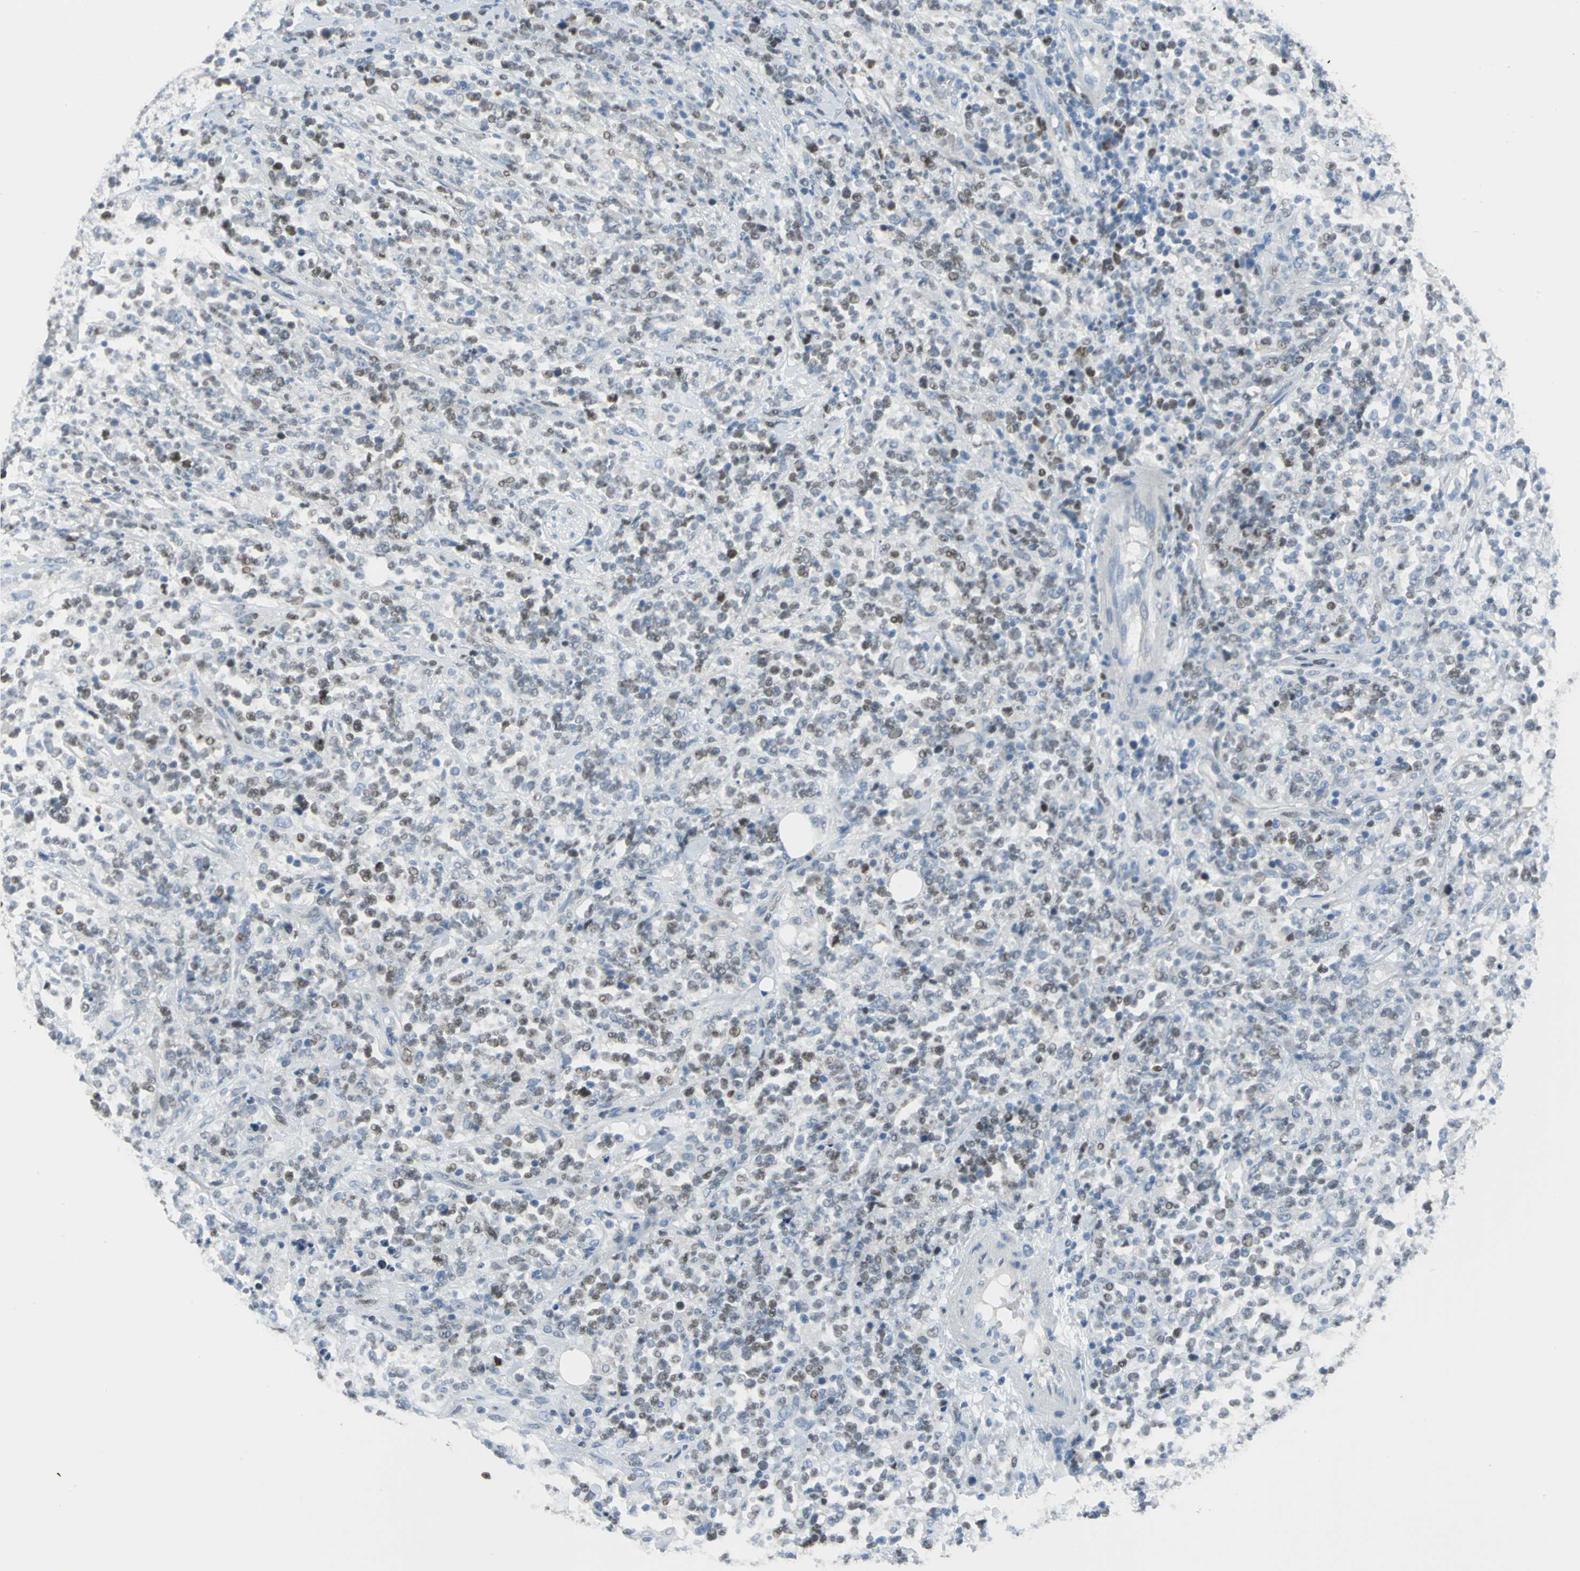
{"staining": {"intensity": "moderate", "quantity": "25%-75%", "location": "nuclear"}, "tissue": "lymphoma", "cell_type": "Tumor cells", "image_type": "cancer", "snomed": [{"axis": "morphology", "description": "Malignant lymphoma, non-Hodgkin's type, High grade"}, {"axis": "topography", "description": "Soft tissue"}], "caption": "Protein analysis of lymphoma tissue reveals moderate nuclear expression in about 25%-75% of tumor cells.", "gene": "MCM3", "patient": {"sex": "male", "age": 18}}